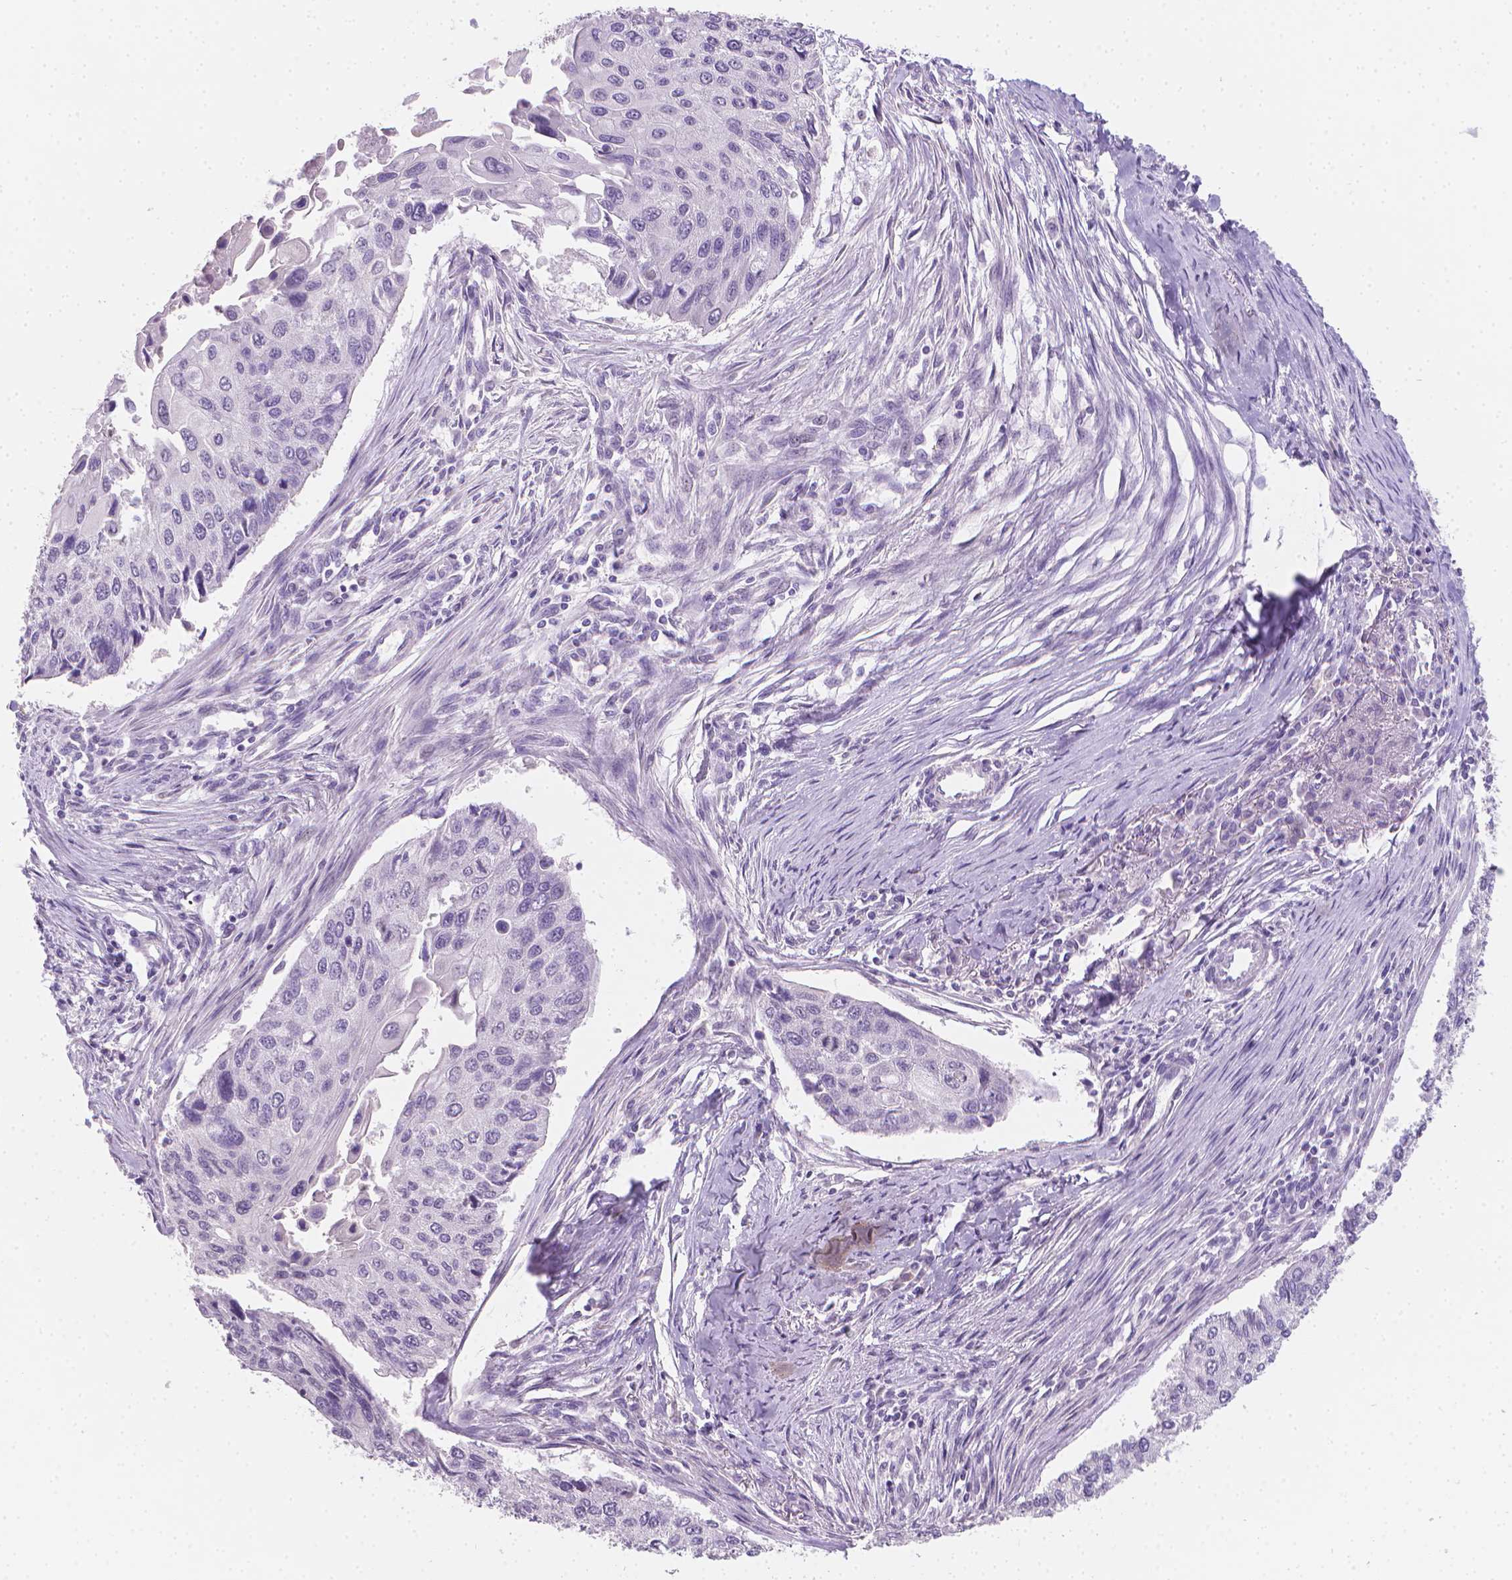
{"staining": {"intensity": "negative", "quantity": "none", "location": "none"}, "tissue": "lung cancer", "cell_type": "Tumor cells", "image_type": "cancer", "snomed": [{"axis": "morphology", "description": "Squamous cell carcinoma, NOS"}, {"axis": "morphology", "description": "Squamous cell carcinoma, metastatic, NOS"}, {"axis": "topography", "description": "Lung"}], "caption": "High power microscopy micrograph of an immunohistochemistry (IHC) histopathology image of lung cancer, revealing no significant staining in tumor cells.", "gene": "TNNI2", "patient": {"sex": "male", "age": 63}}